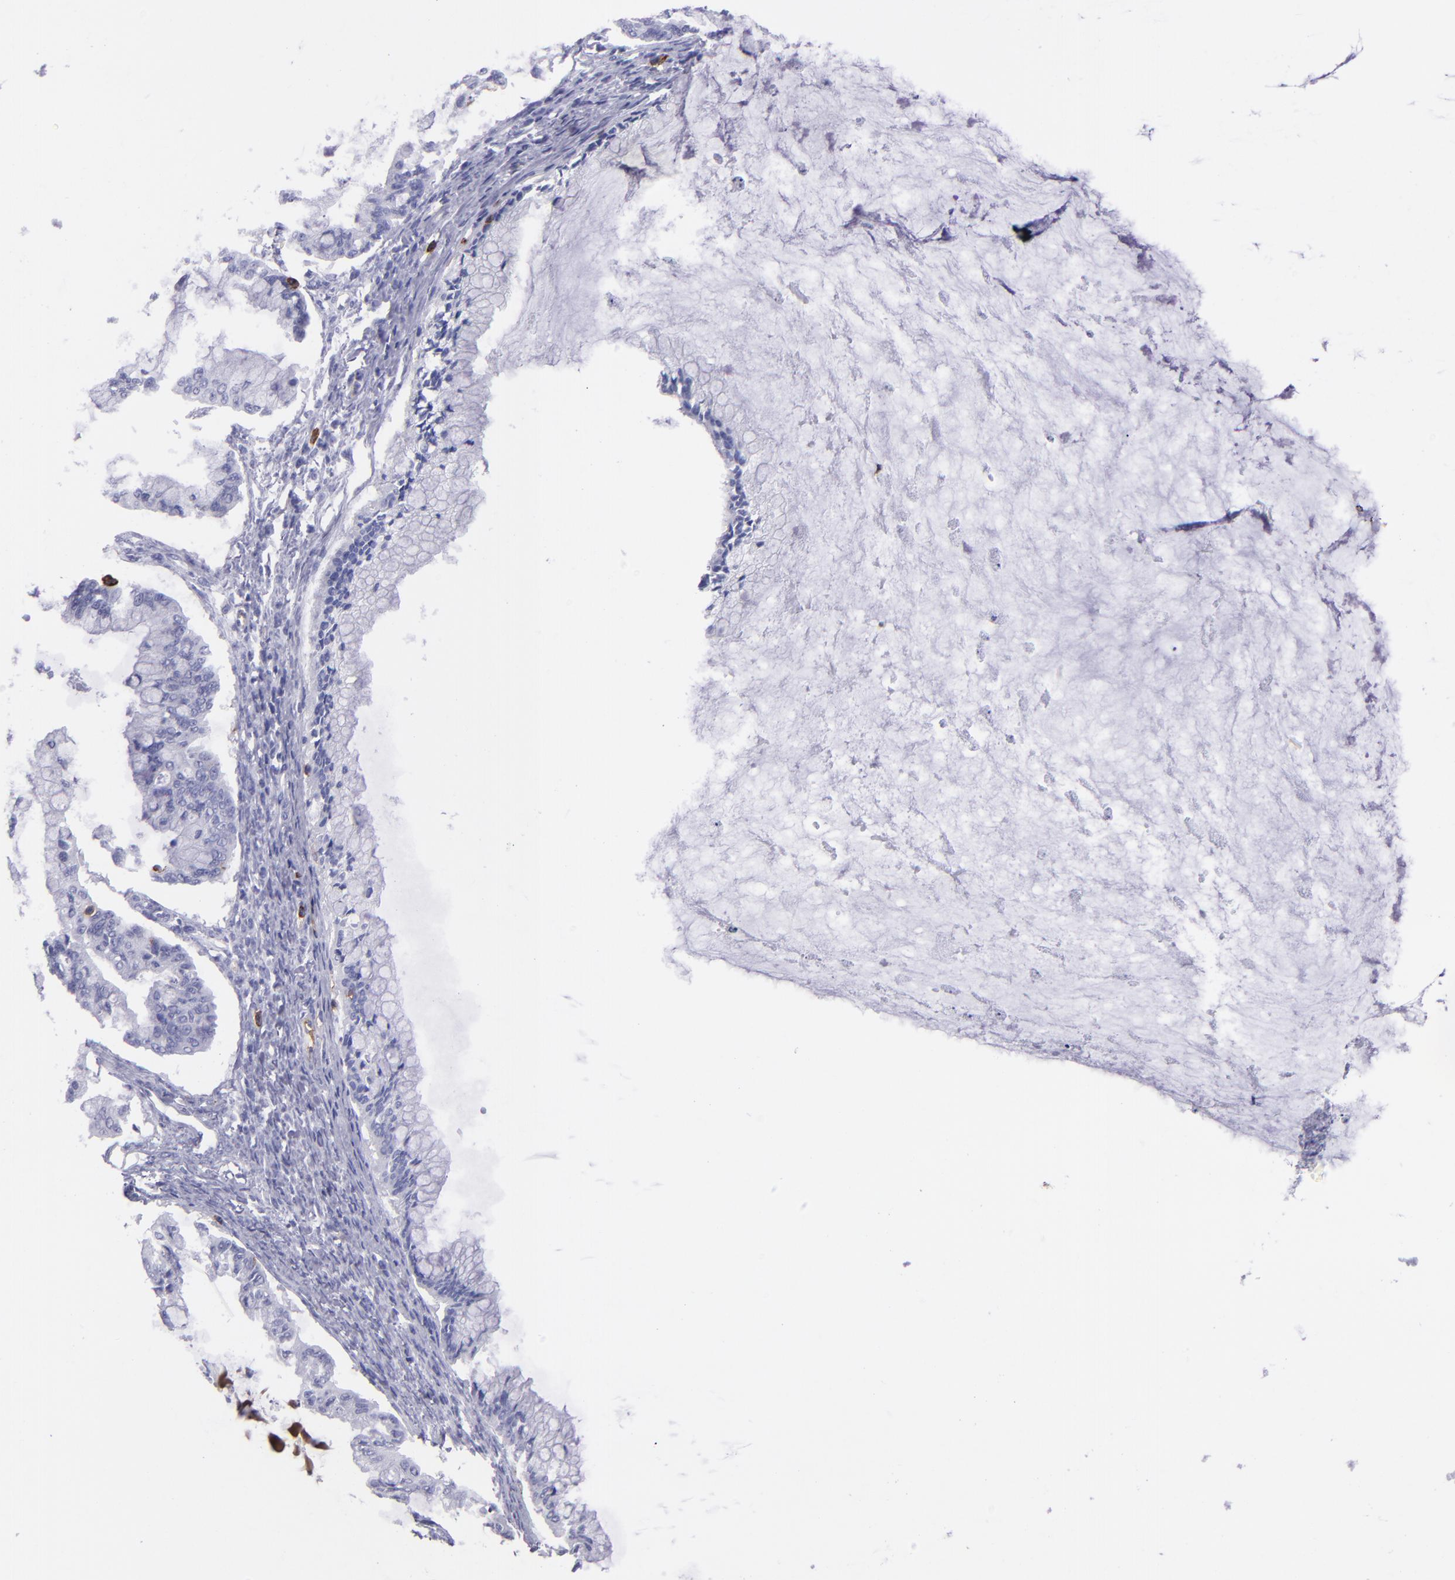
{"staining": {"intensity": "negative", "quantity": "none", "location": "none"}, "tissue": "ovarian cancer", "cell_type": "Tumor cells", "image_type": "cancer", "snomed": [{"axis": "morphology", "description": "Cystadenocarcinoma, mucinous, NOS"}, {"axis": "topography", "description": "Ovary"}], "caption": "Immunohistochemical staining of human ovarian mucinous cystadenocarcinoma exhibits no significant staining in tumor cells.", "gene": "ICAM3", "patient": {"sex": "female", "age": 57}}